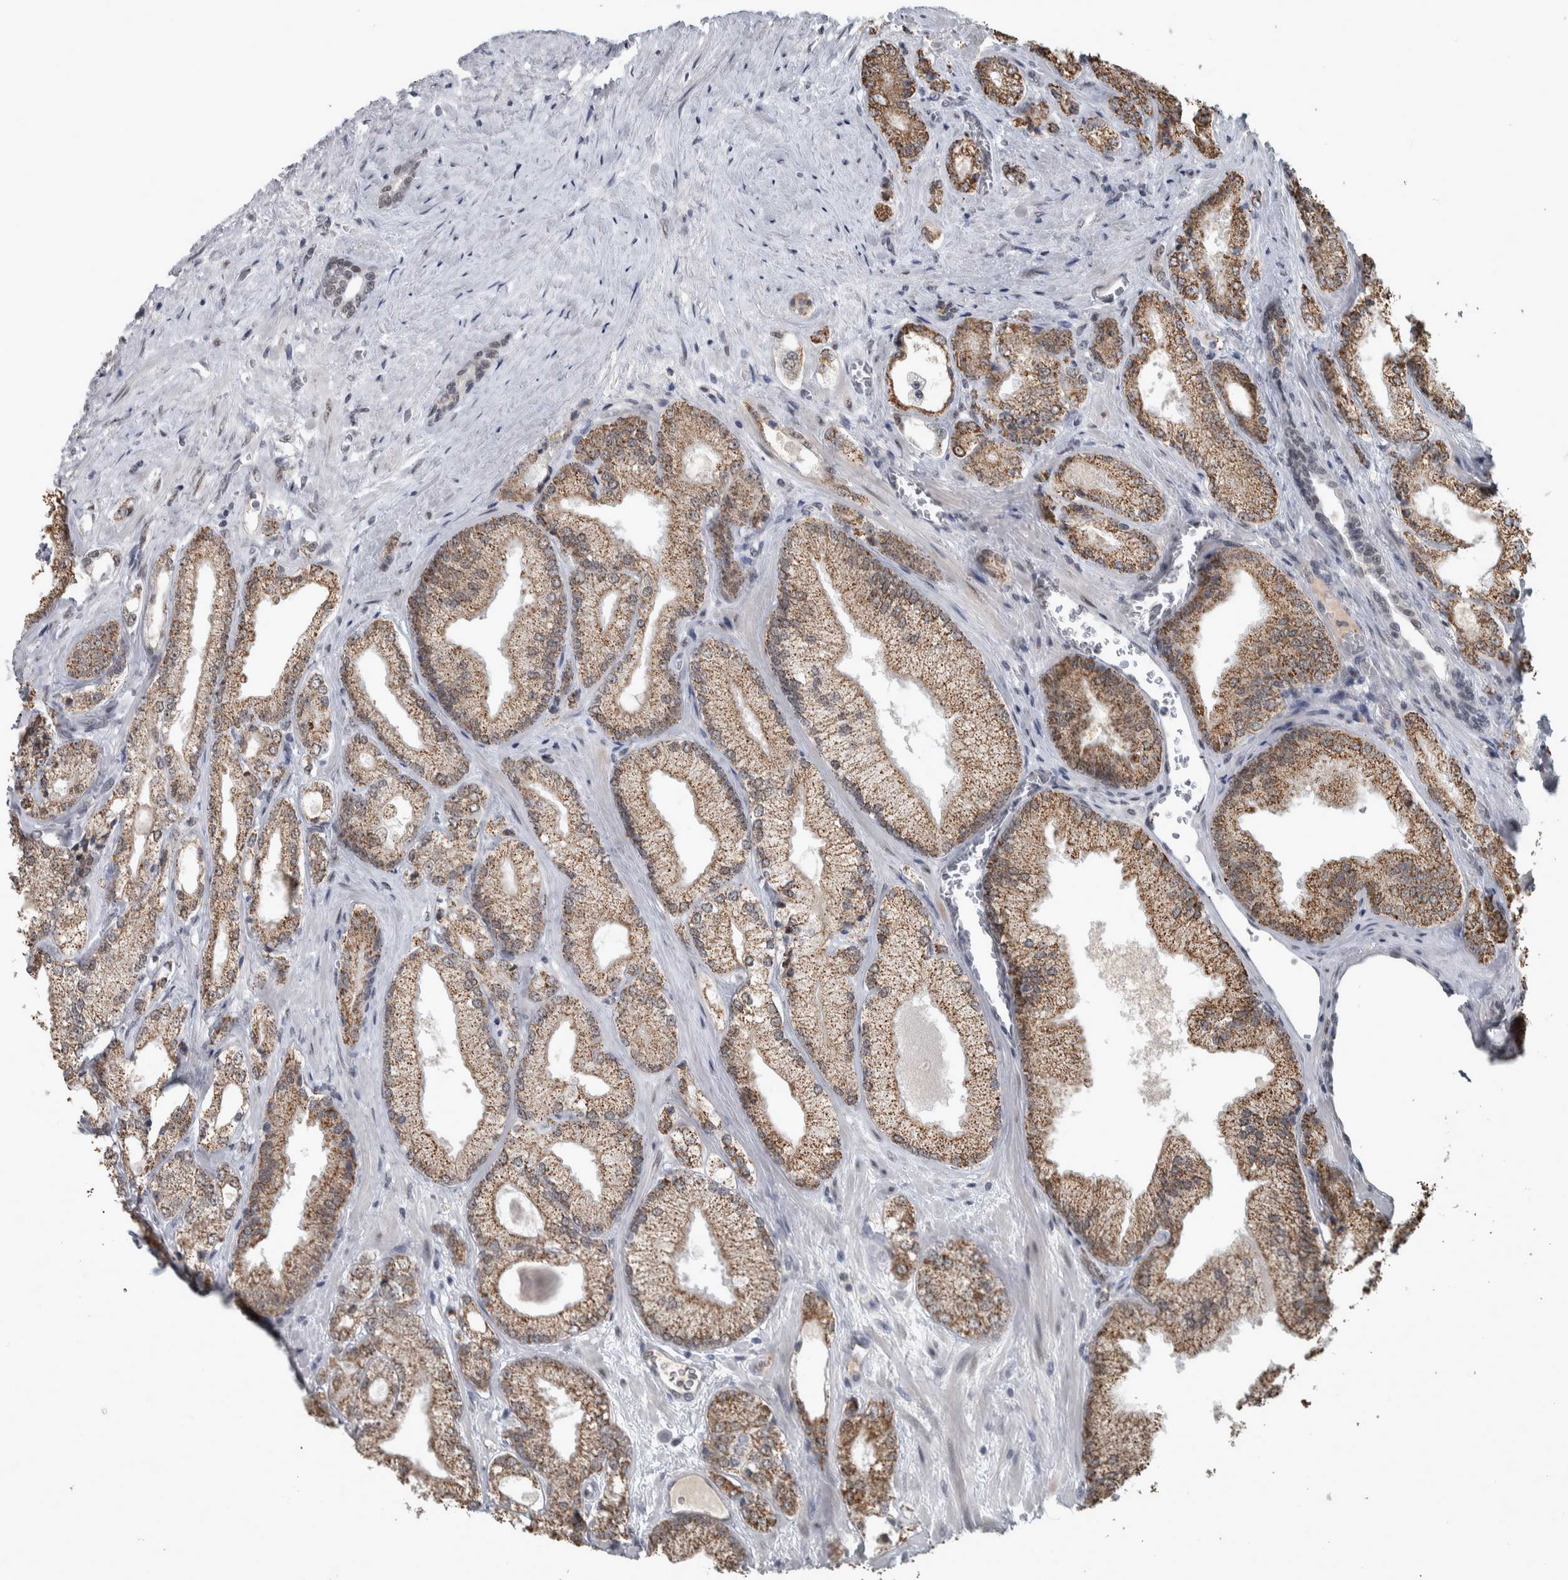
{"staining": {"intensity": "moderate", "quantity": ">75%", "location": "cytoplasmic/membranous,nuclear"}, "tissue": "prostate cancer", "cell_type": "Tumor cells", "image_type": "cancer", "snomed": [{"axis": "morphology", "description": "Adenocarcinoma, Low grade"}, {"axis": "topography", "description": "Prostate"}], "caption": "Immunohistochemistry histopathology image of neoplastic tissue: prostate cancer stained using immunohistochemistry (IHC) exhibits medium levels of moderate protein expression localized specifically in the cytoplasmic/membranous and nuclear of tumor cells, appearing as a cytoplasmic/membranous and nuclear brown color.", "gene": "DDX42", "patient": {"sex": "male", "age": 65}}